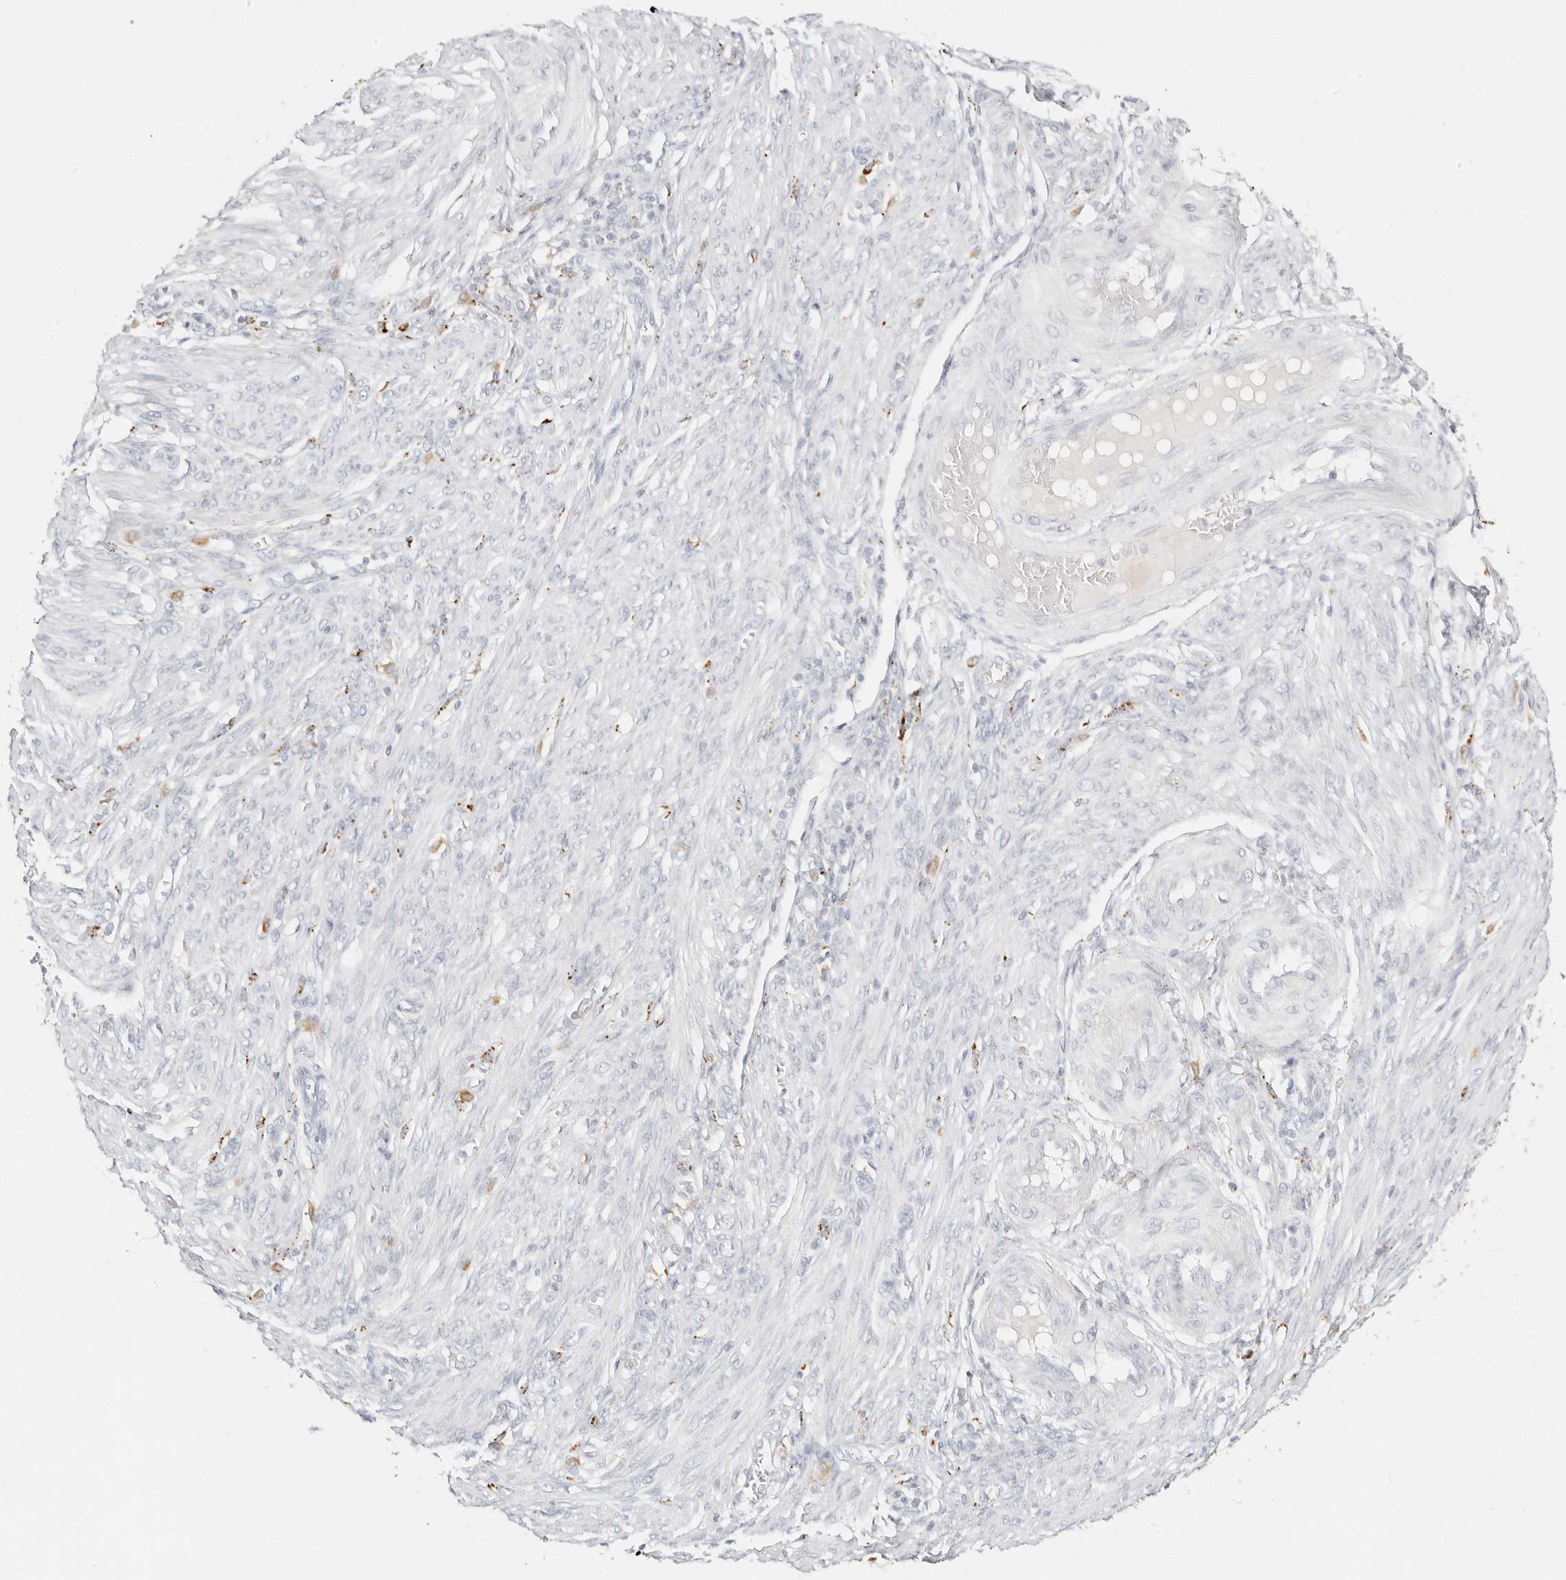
{"staining": {"intensity": "negative", "quantity": "none", "location": "none"}, "tissue": "endometrial cancer", "cell_type": "Tumor cells", "image_type": "cancer", "snomed": [{"axis": "morphology", "description": "Adenocarcinoma, NOS"}, {"axis": "topography", "description": "Endometrium"}], "caption": "Human endometrial cancer stained for a protein using immunohistochemistry (IHC) demonstrates no positivity in tumor cells.", "gene": "RNASET2", "patient": {"sex": "female", "age": 51}}